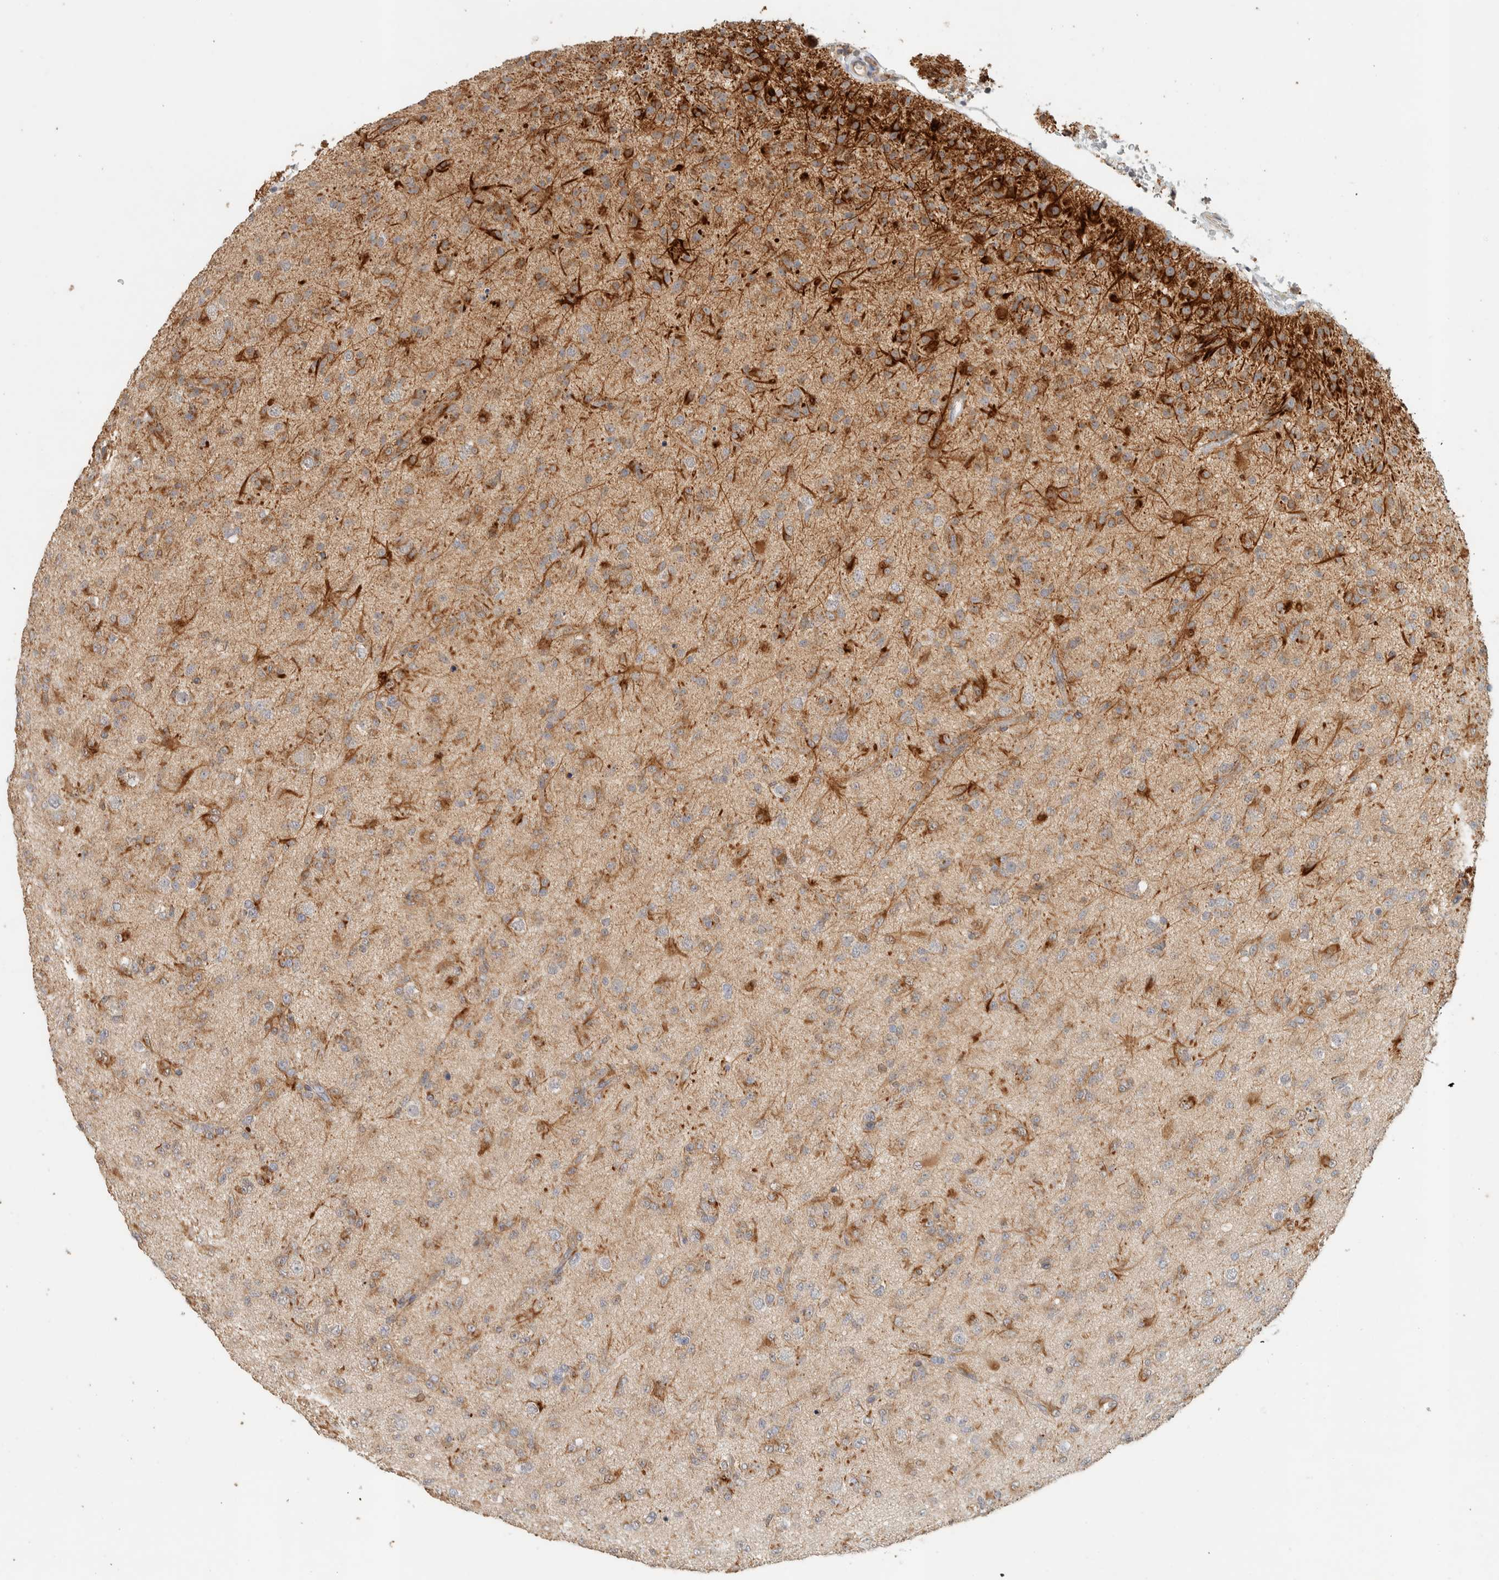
{"staining": {"intensity": "moderate", "quantity": ">75%", "location": "cytoplasmic/membranous"}, "tissue": "glioma", "cell_type": "Tumor cells", "image_type": "cancer", "snomed": [{"axis": "morphology", "description": "Glioma, malignant, Low grade"}, {"axis": "topography", "description": "Brain"}], "caption": "Malignant glioma (low-grade) stained with a protein marker displays moderate staining in tumor cells.", "gene": "PDE7B", "patient": {"sex": "male", "age": 65}}